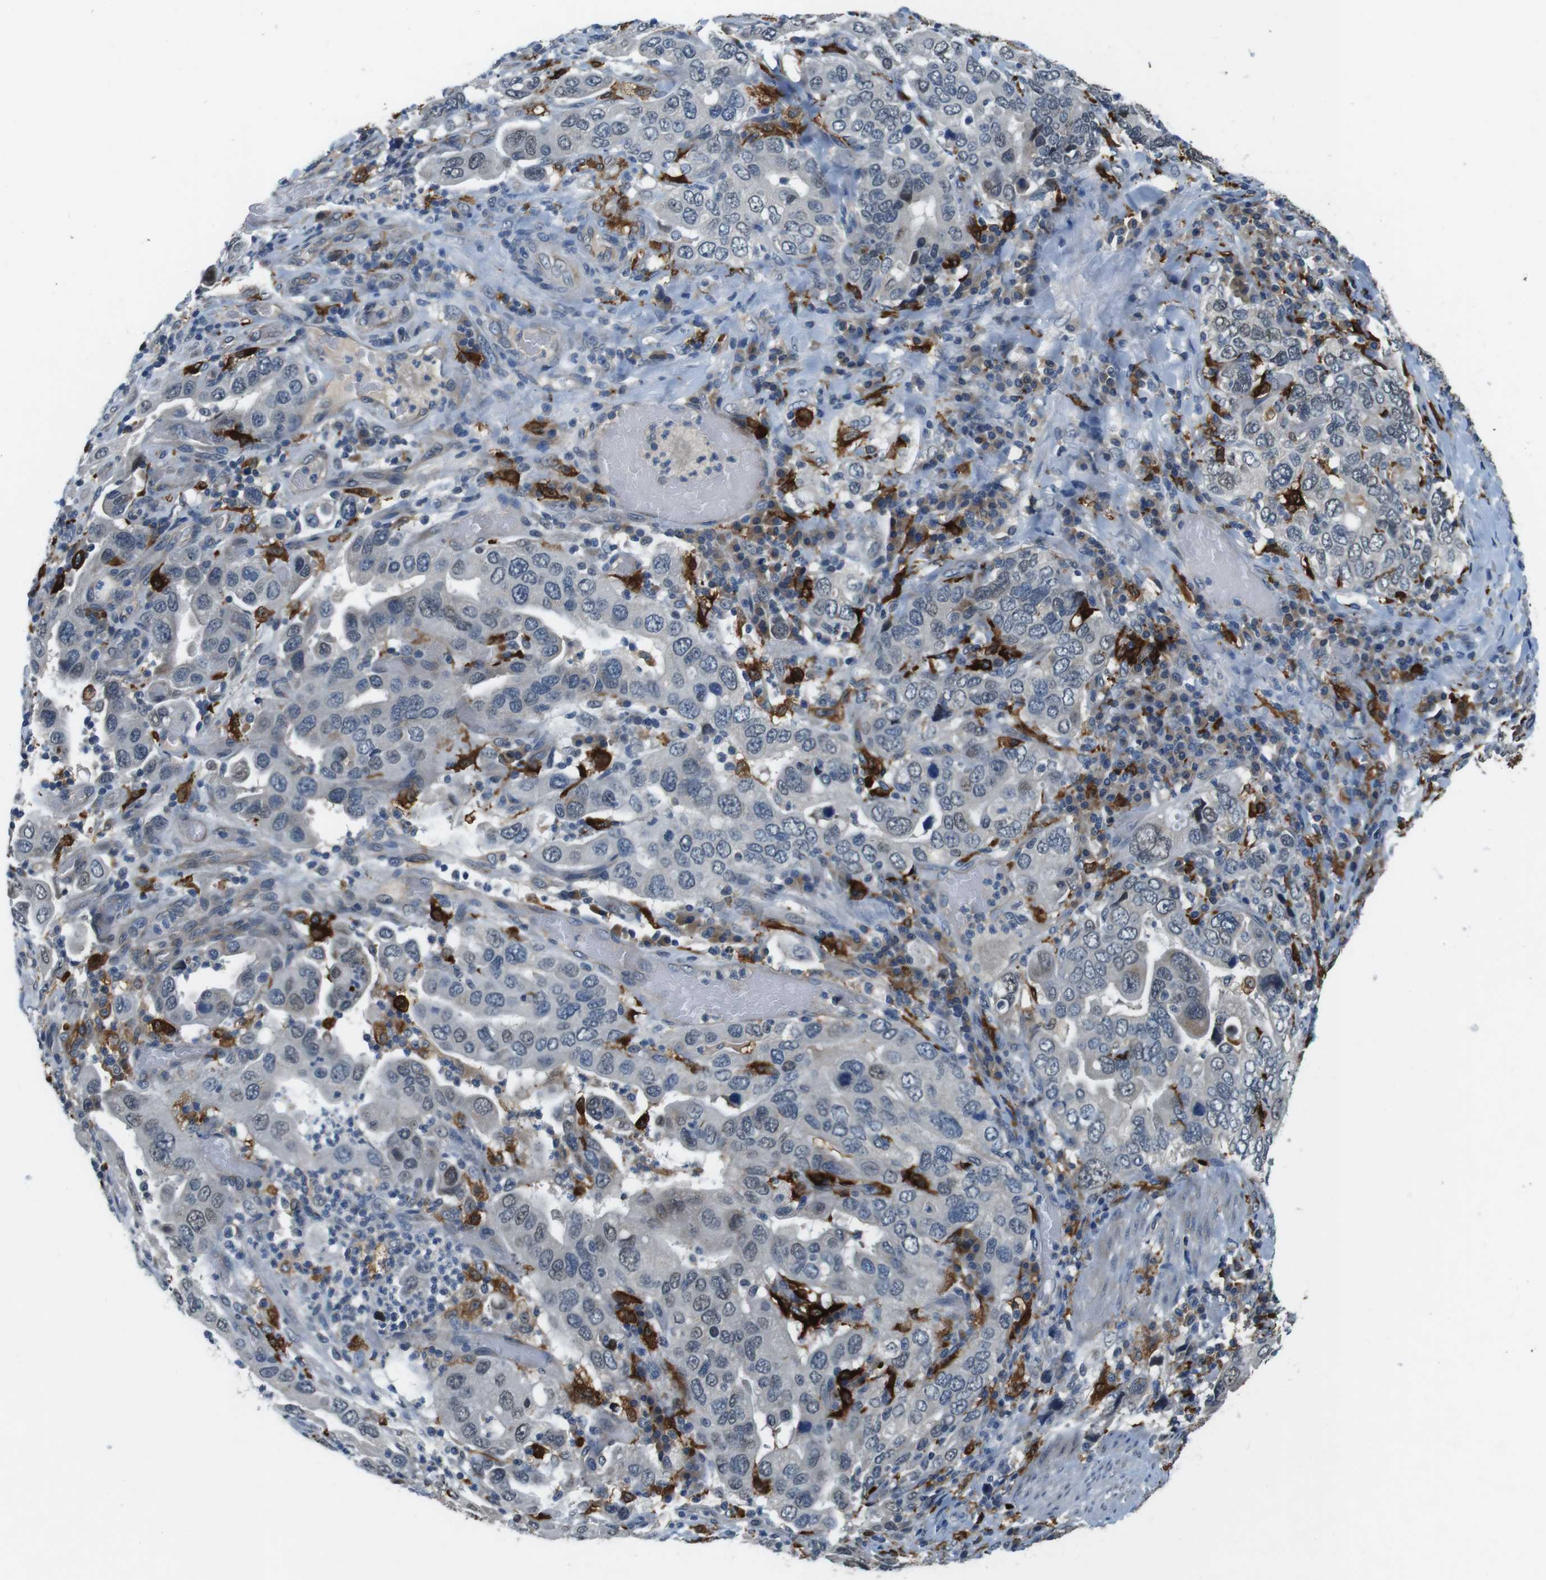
{"staining": {"intensity": "negative", "quantity": "none", "location": "none"}, "tissue": "stomach cancer", "cell_type": "Tumor cells", "image_type": "cancer", "snomed": [{"axis": "morphology", "description": "Adenocarcinoma, NOS"}, {"axis": "topography", "description": "Stomach, upper"}], "caption": "The histopathology image exhibits no significant expression in tumor cells of stomach cancer (adenocarcinoma).", "gene": "CD163L1", "patient": {"sex": "male", "age": 62}}